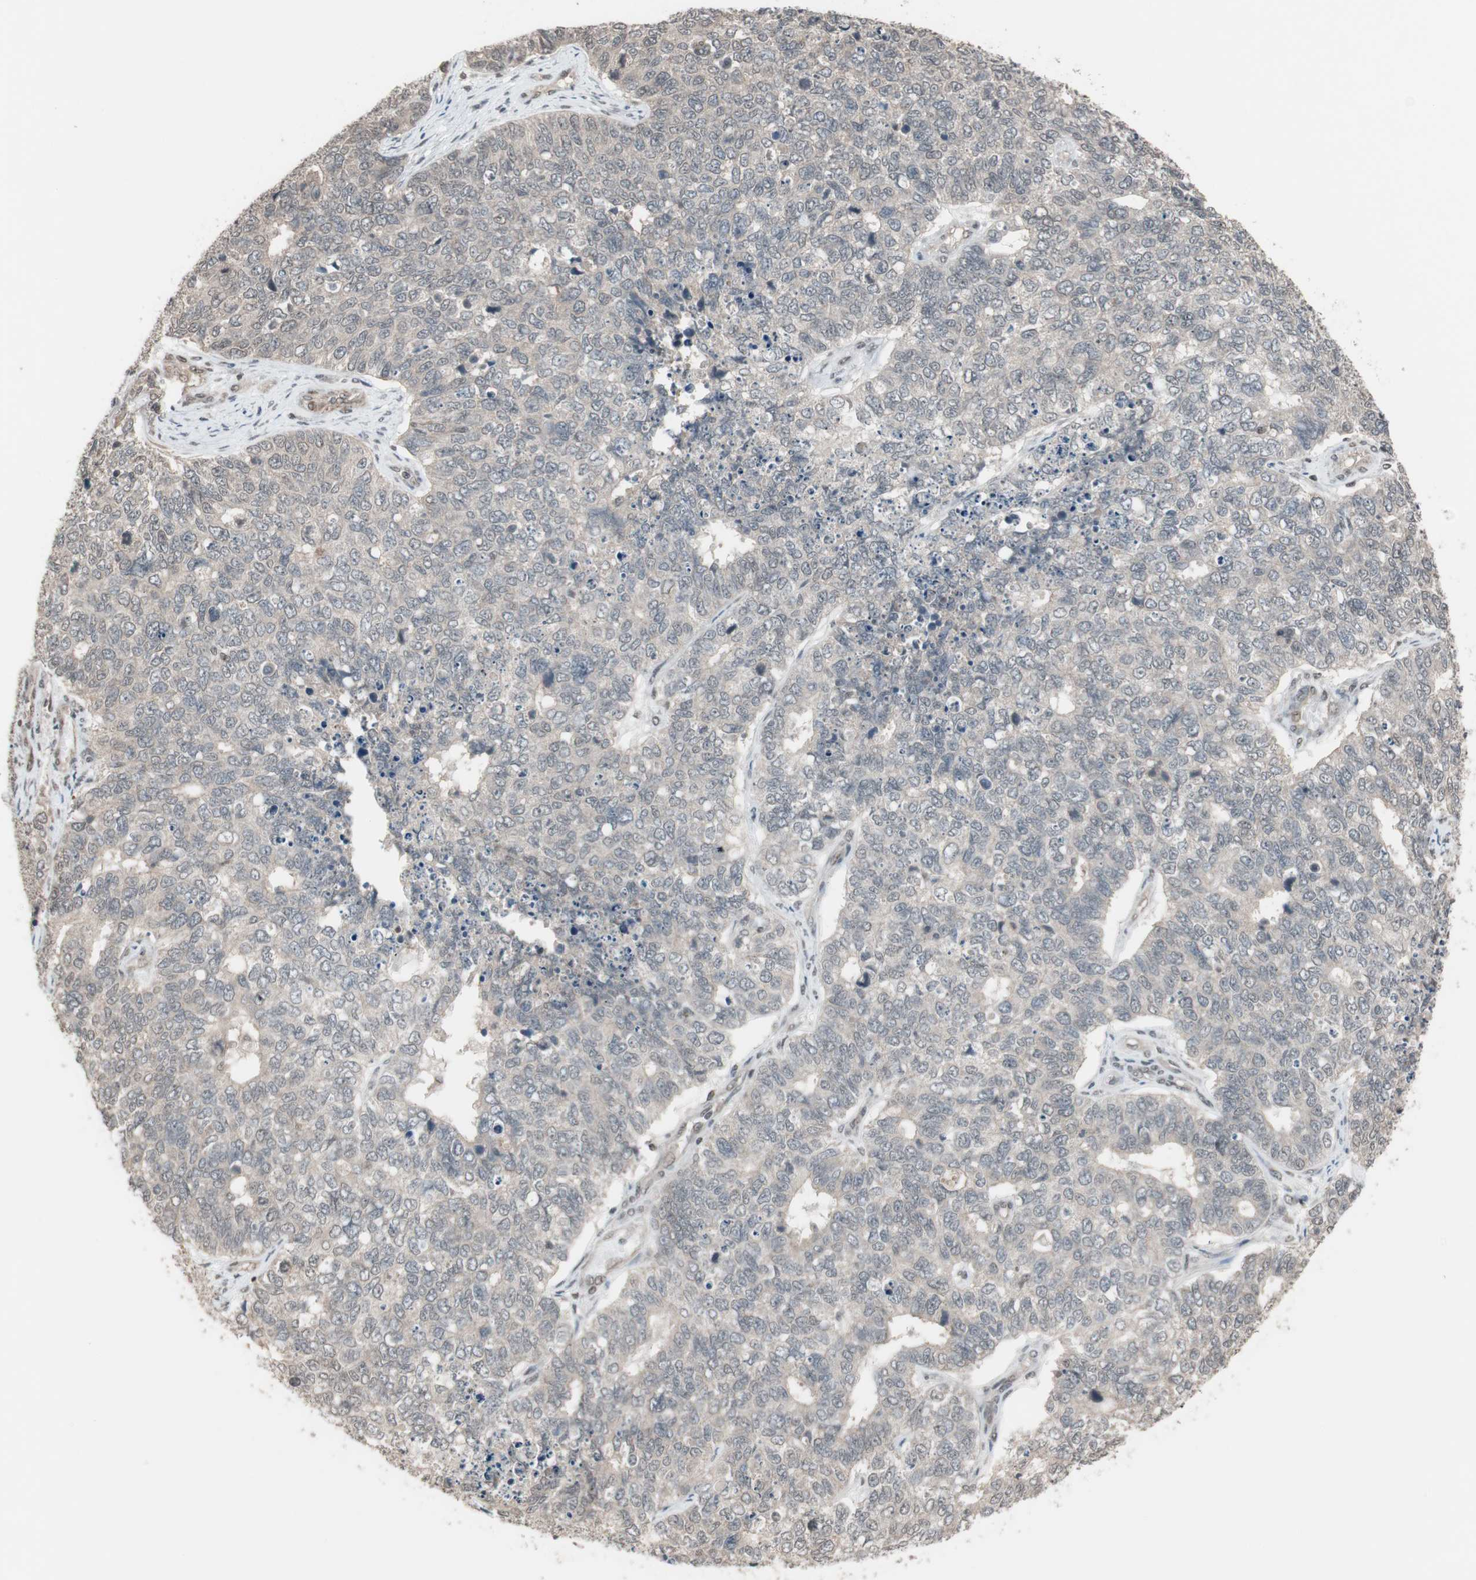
{"staining": {"intensity": "negative", "quantity": "none", "location": "none"}, "tissue": "cervical cancer", "cell_type": "Tumor cells", "image_type": "cancer", "snomed": [{"axis": "morphology", "description": "Squamous cell carcinoma, NOS"}, {"axis": "topography", "description": "Cervix"}], "caption": "Immunohistochemical staining of cervical cancer demonstrates no significant staining in tumor cells. The staining was performed using DAB to visualize the protein expression in brown, while the nuclei were stained in blue with hematoxylin (Magnification: 20x).", "gene": "DRAP1", "patient": {"sex": "female", "age": 63}}